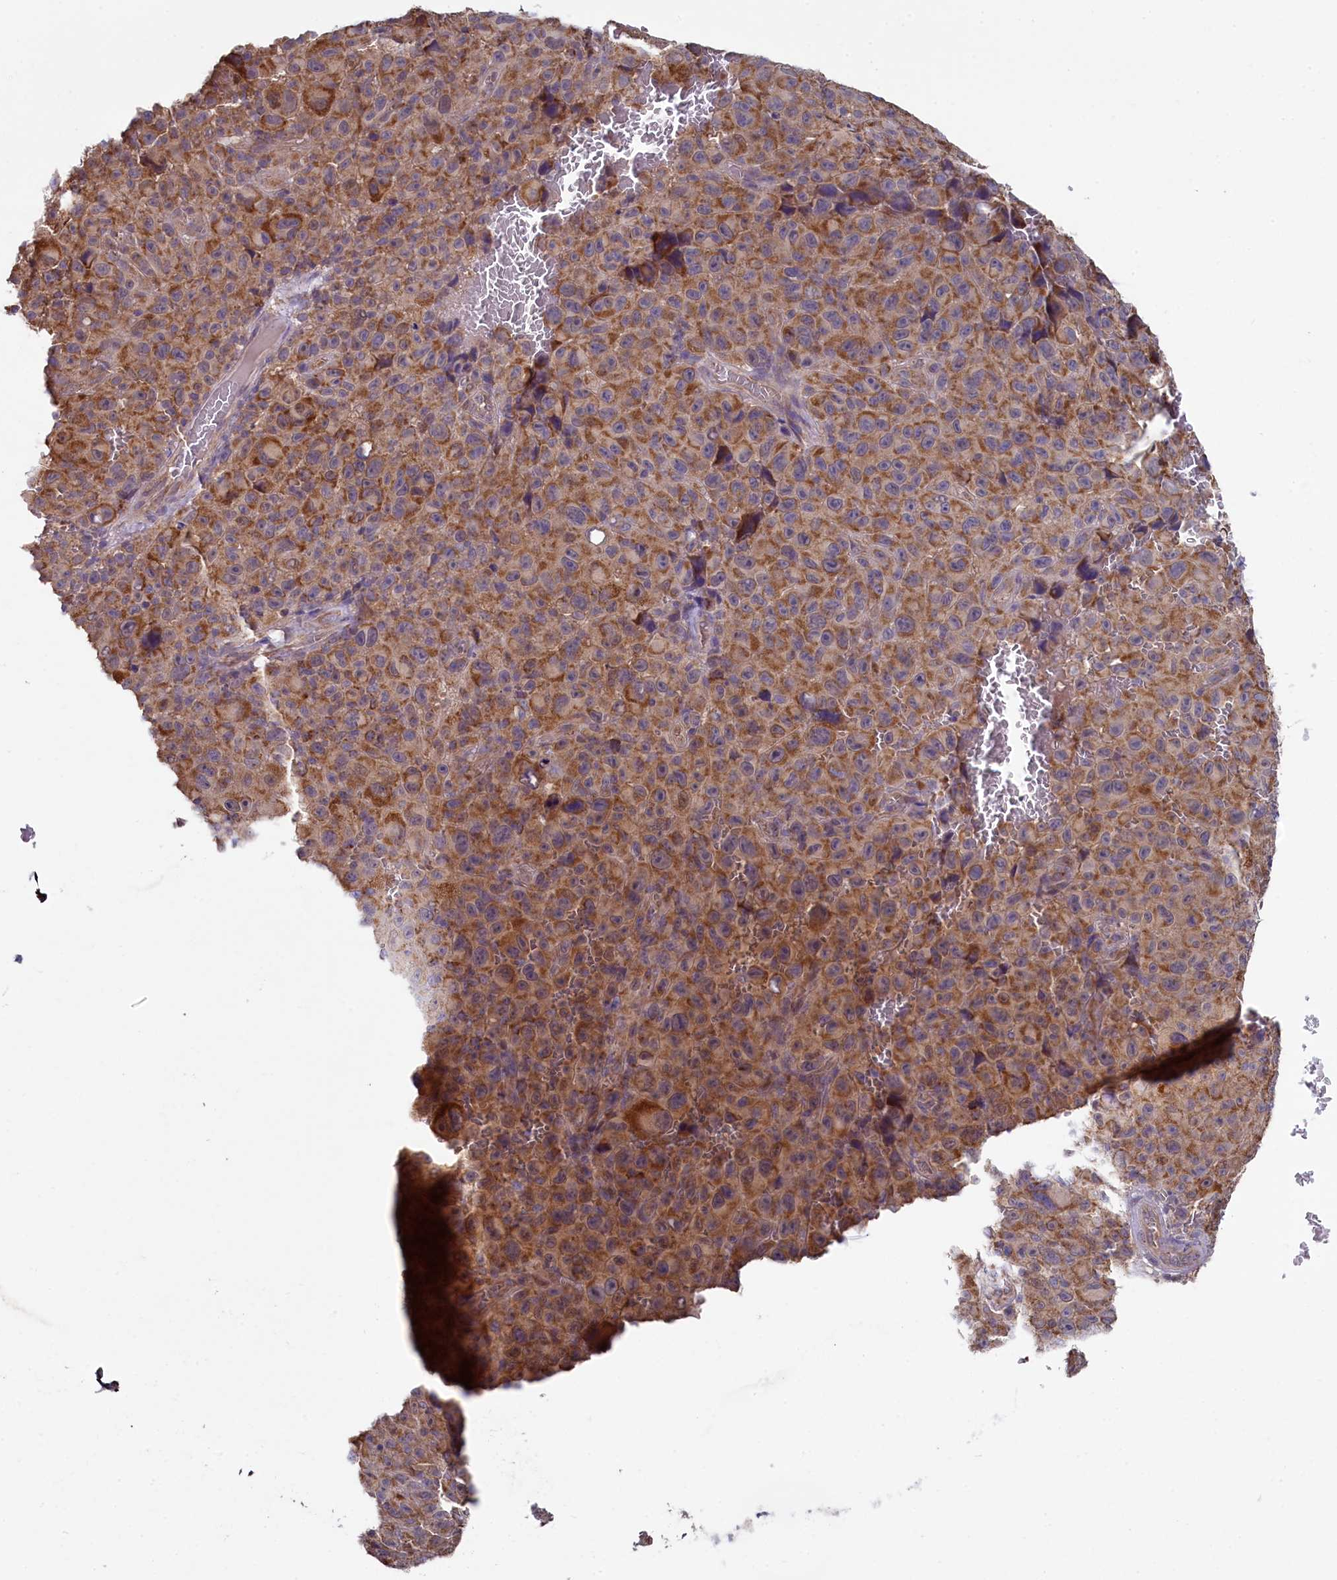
{"staining": {"intensity": "moderate", "quantity": ">75%", "location": "cytoplasmic/membranous"}, "tissue": "melanoma", "cell_type": "Tumor cells", "image_type": "cancer", "snomed": [{"axis": "morphology", "description": "Malignant melanoma, NOS"}, {"axis": "topography", "description": "Skin"}], "caption": "Brown immunohistochemical staining in melanoma reveals moderate cytoplasmic/membranous positivity in approximately >75% of tumor cells.", "gene": "MRPL57", "patient": {"sex": "female", "age": 82}}